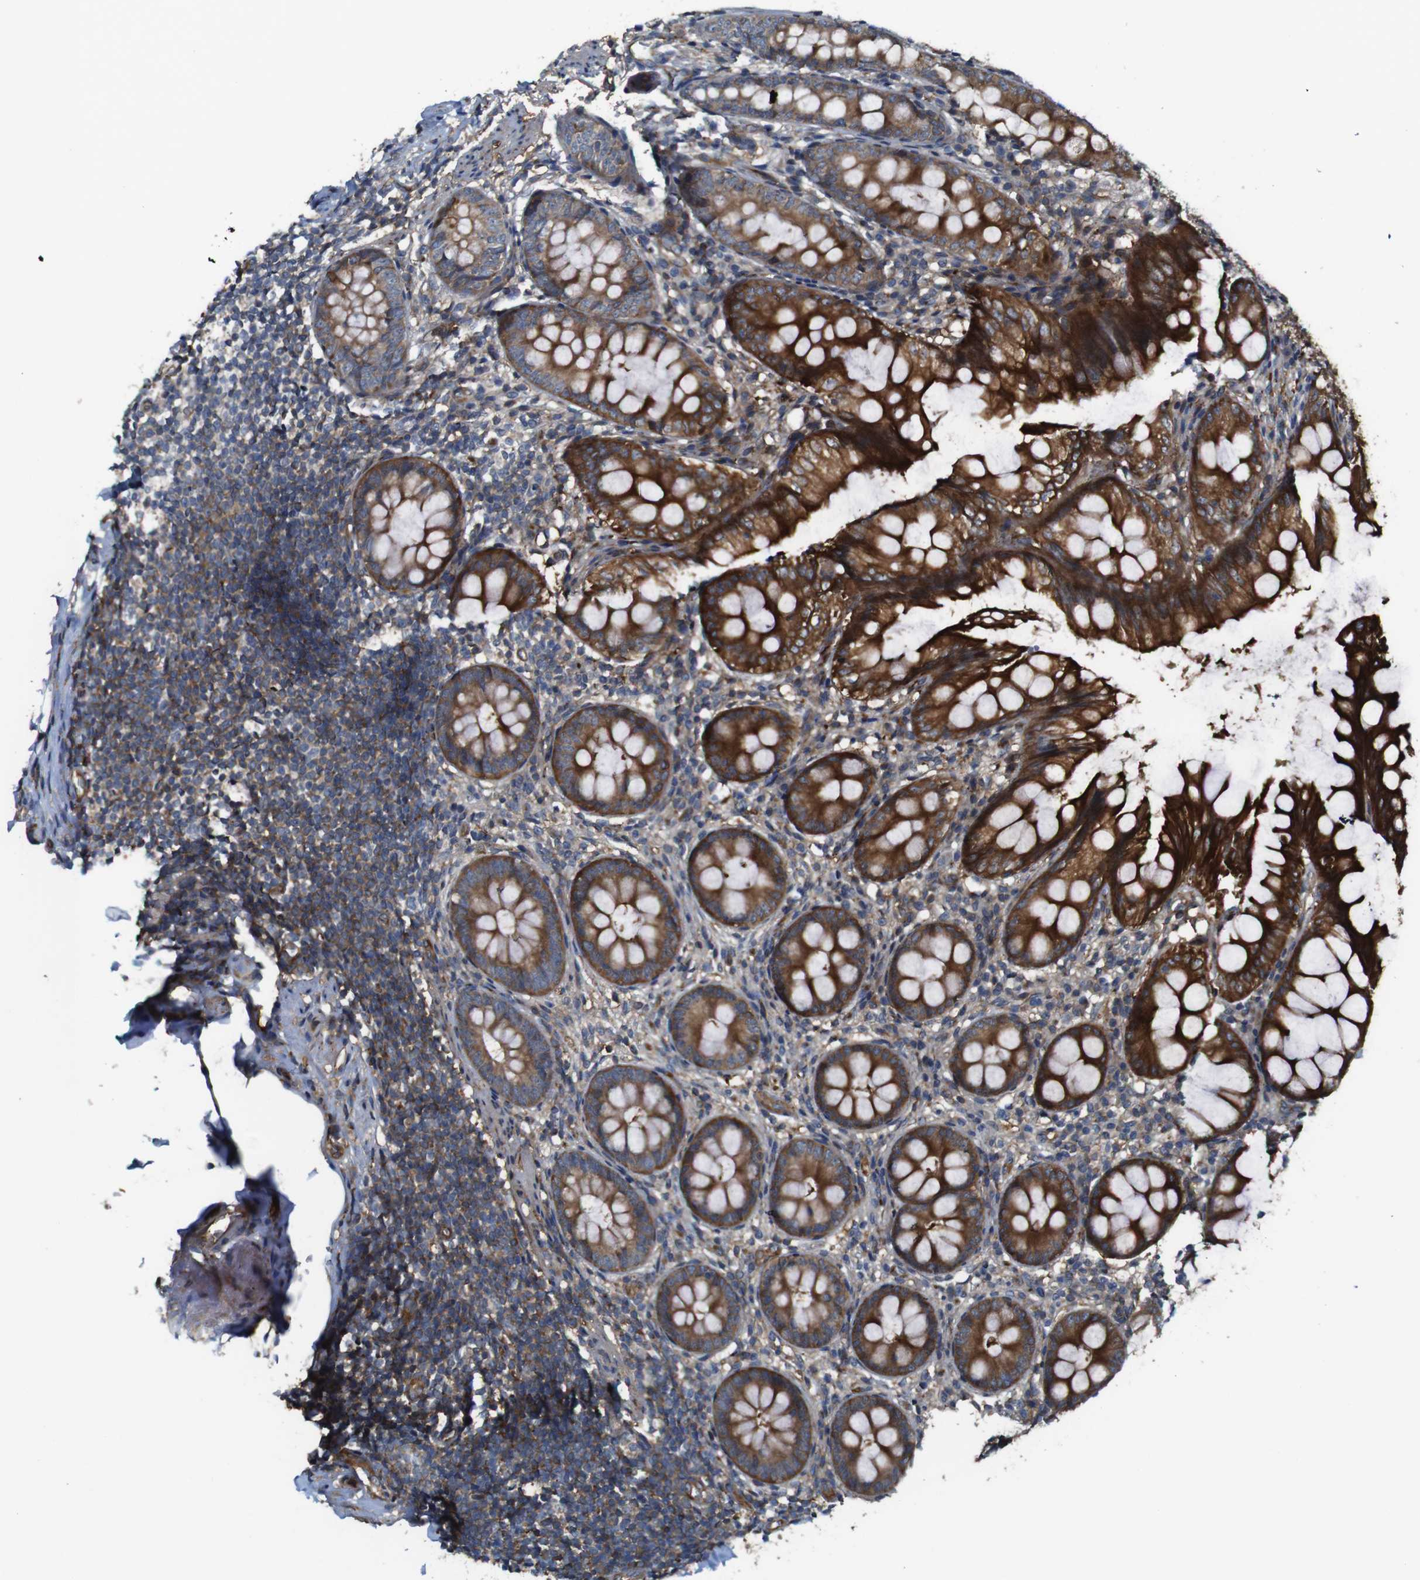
{"staining": {"intensity": "strong", "quantity": ">75%", "location": "cytoplasmic/membranous"}, "tissue": "appendix", "cell_type": "Glandular cells", "image_type": "normal", "snomed": [{"axis": "morphology", "description": "Normal tissue, NOS"}, {"axis": "topography", "description": "Appendix"}], "caption": "Protein analysis of benign appendix demonstrates strong cytoplasmic/membranous staining in about >75% of glandular cells.", "gene": "PCOLCE2", "patient": {"sex": "female", "age": 77}}